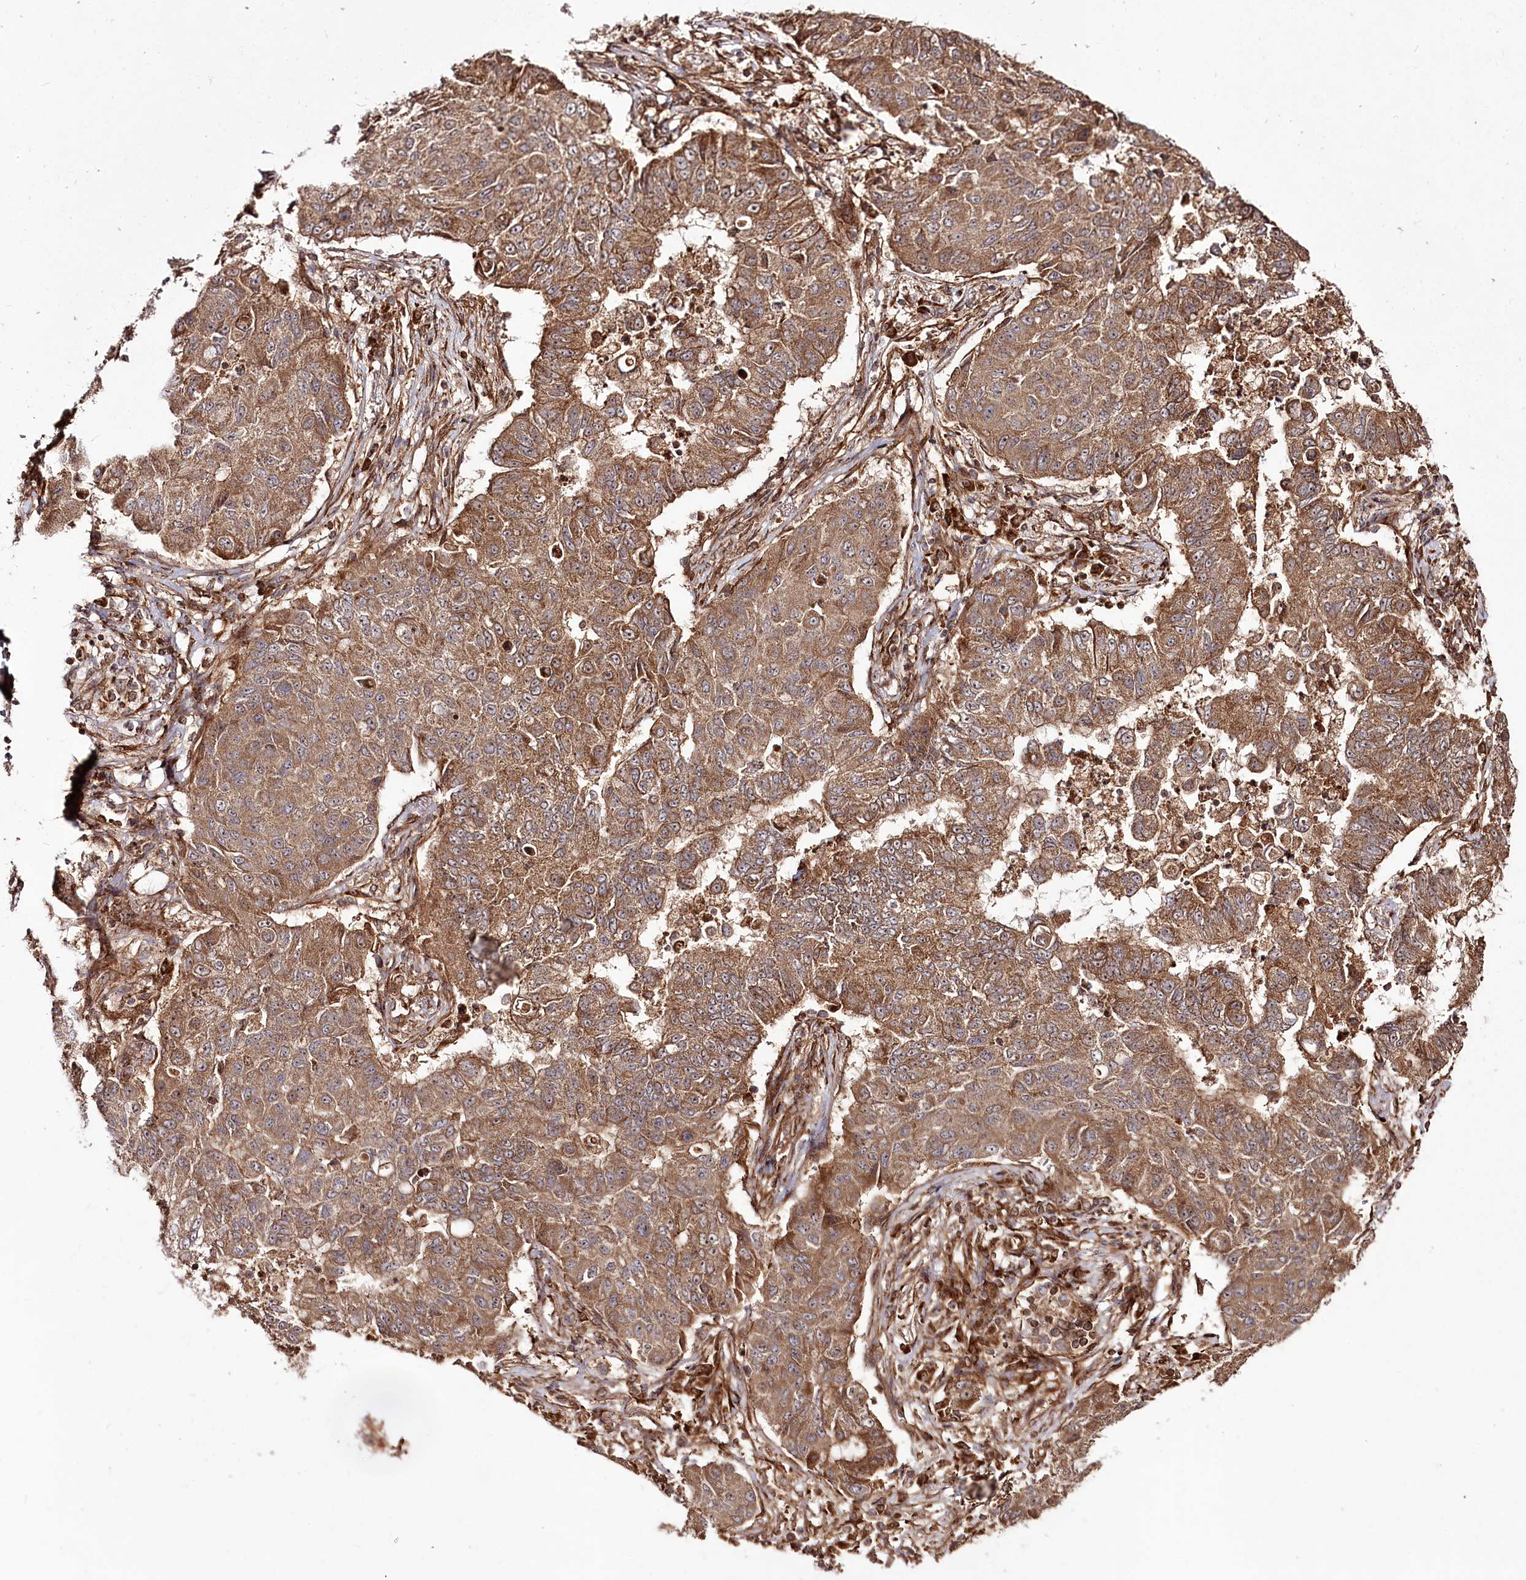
{"staining": {"intensity": "moderate", "quantity": ">75%", "location": "cytoplasmic/membranous"}, "tissue": "lung cancer", "cell_type": "Tumor cells", "image_type": "cancer", "snomed": [{"axis": "morphology", "description": "Squamous cell carcinoma, NOS"}, {"axis": "topography", "description": "Lung"}], "caption": "Protein expression analysis of human lung cancer (squamous cell carcinoma) reveals moderate cytoplasmic/membranous expression in about >75% of tumor cells.", "gene": "REXO2", "patient": {"sex": "male", "age": 74}}